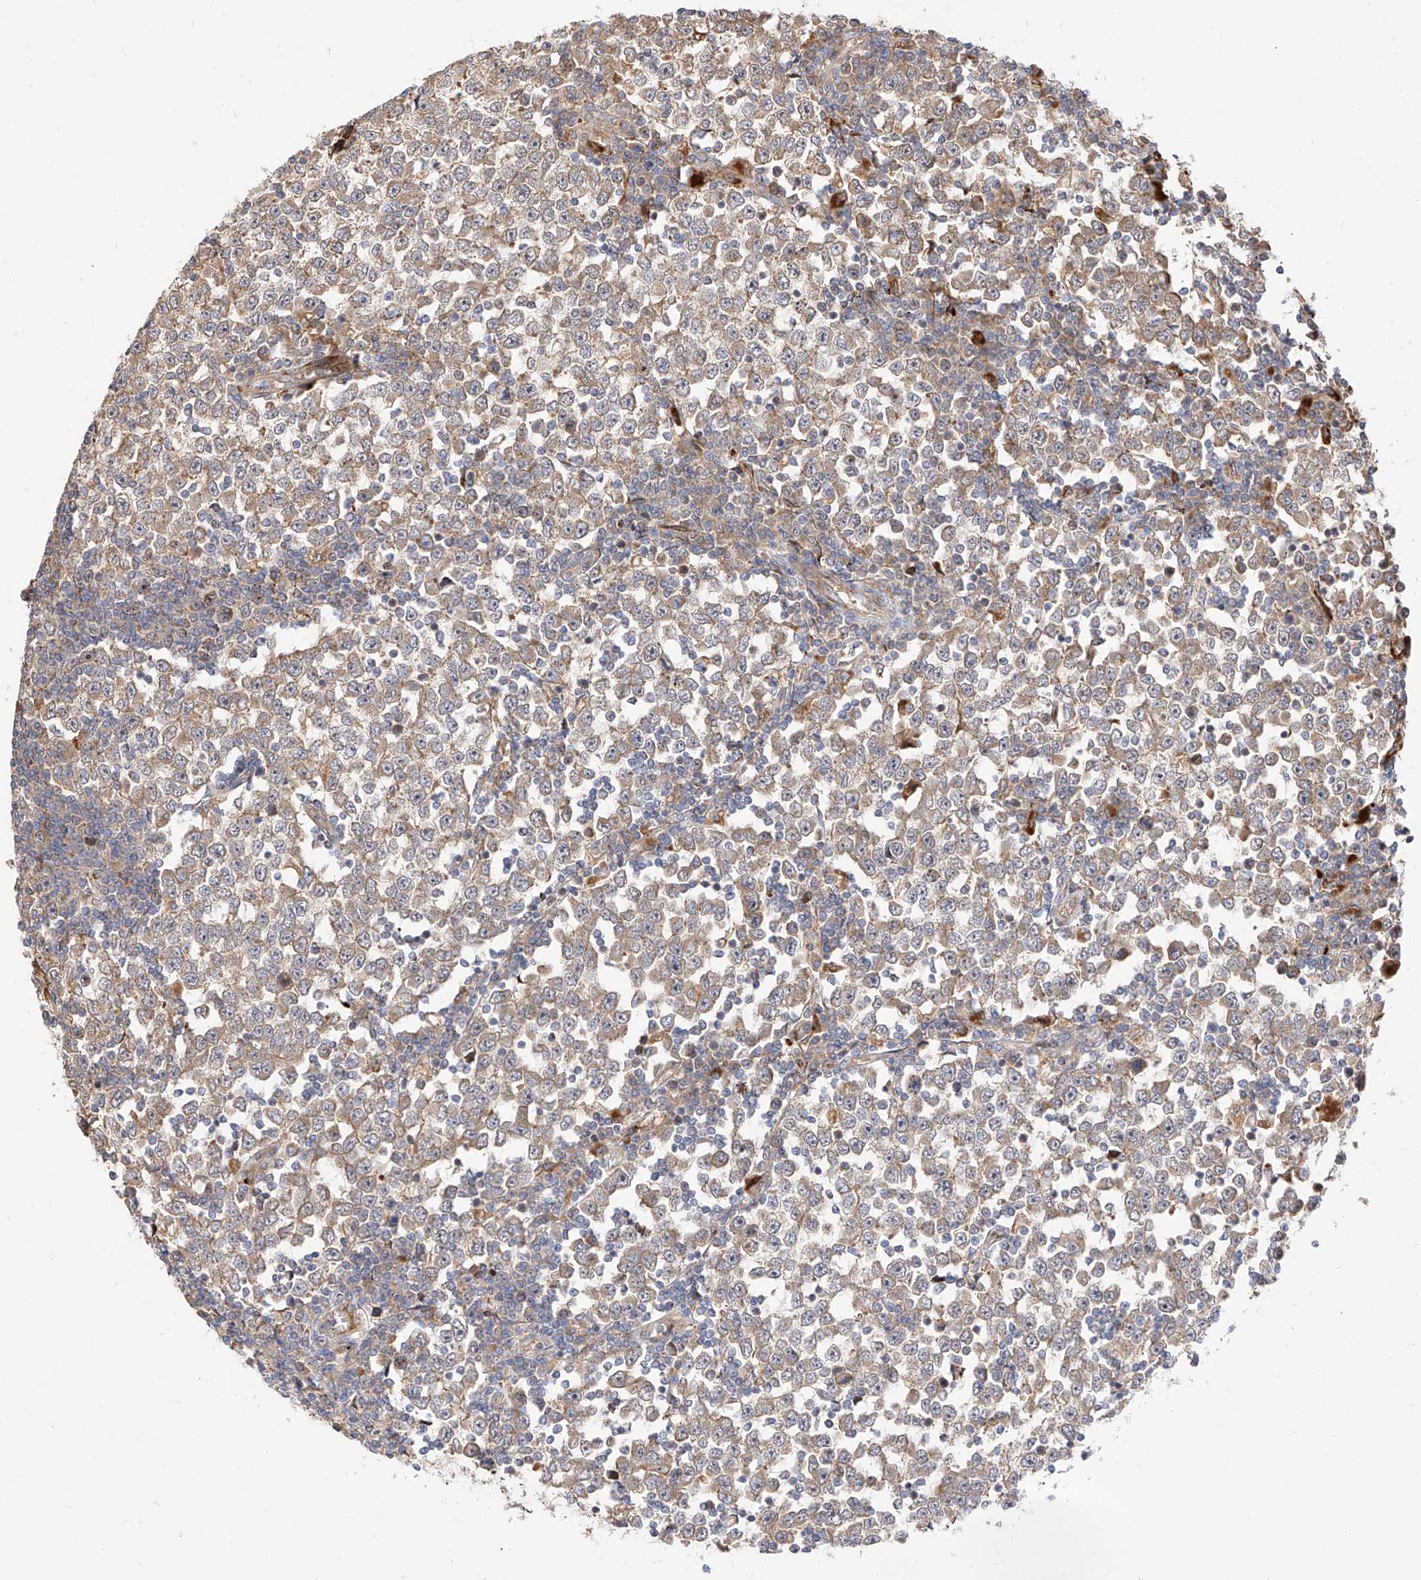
{"staining": {"intensity": "weak", "quantity": "25%-75%", "location": "cytoplasmic/membranous"}, "tissue": "testis cancer", "cell_type": "Tumor cells", "image_type": "cancer", "snomed": [{"axis": "morphology", "description": "Seminoma, NOS"}, {"axis": "topography", "description": "Testis"}], "caption": "Testis cancer stained for a protein shows weak cytoplasmic/membranous positivity in tumor cells.", "gene": "DIRAS3", "patient": {"sex": "male", "age": 65}}